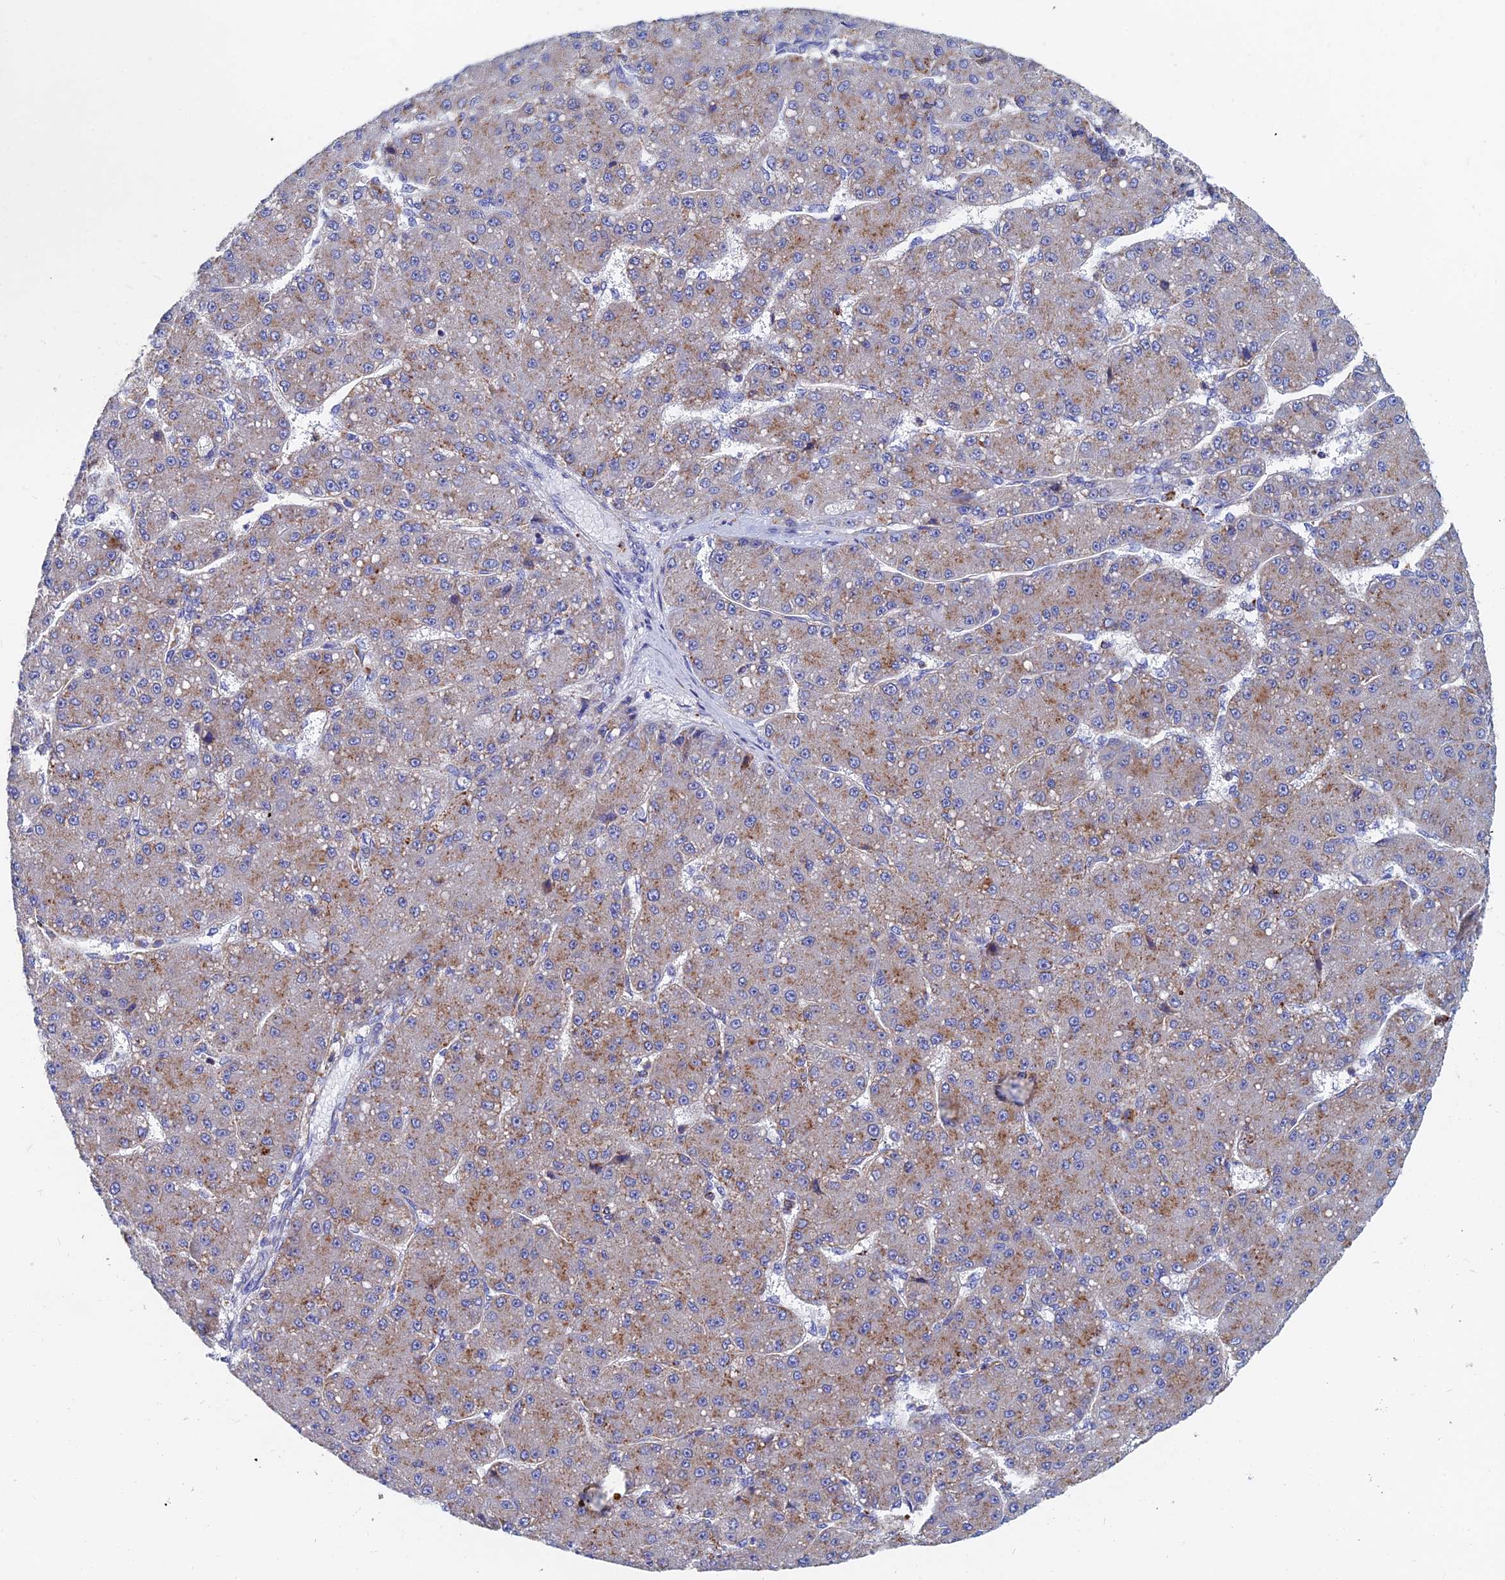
{"staining": {"intensity": "moderate", "quantity": ">75%", "location": "cytoplasmic/membranous"}, "tissue": "liver cancer", "cell_type": "Tumor cells", "image_type": "cancer", "snomed": [{"axis": "morphology", "description": "Carcinoma, Hepatocellular, NOS"}, {"axis": "topography", "description": "Liver"}], "caption": "Moderate cytoplasmic/membranous positivity for a protein is appreciated in approximately >75% of tumor cells of liver cancer using IHC.", "gene": "SPNS1", "patient": {"sex": "male", "age": 67}}